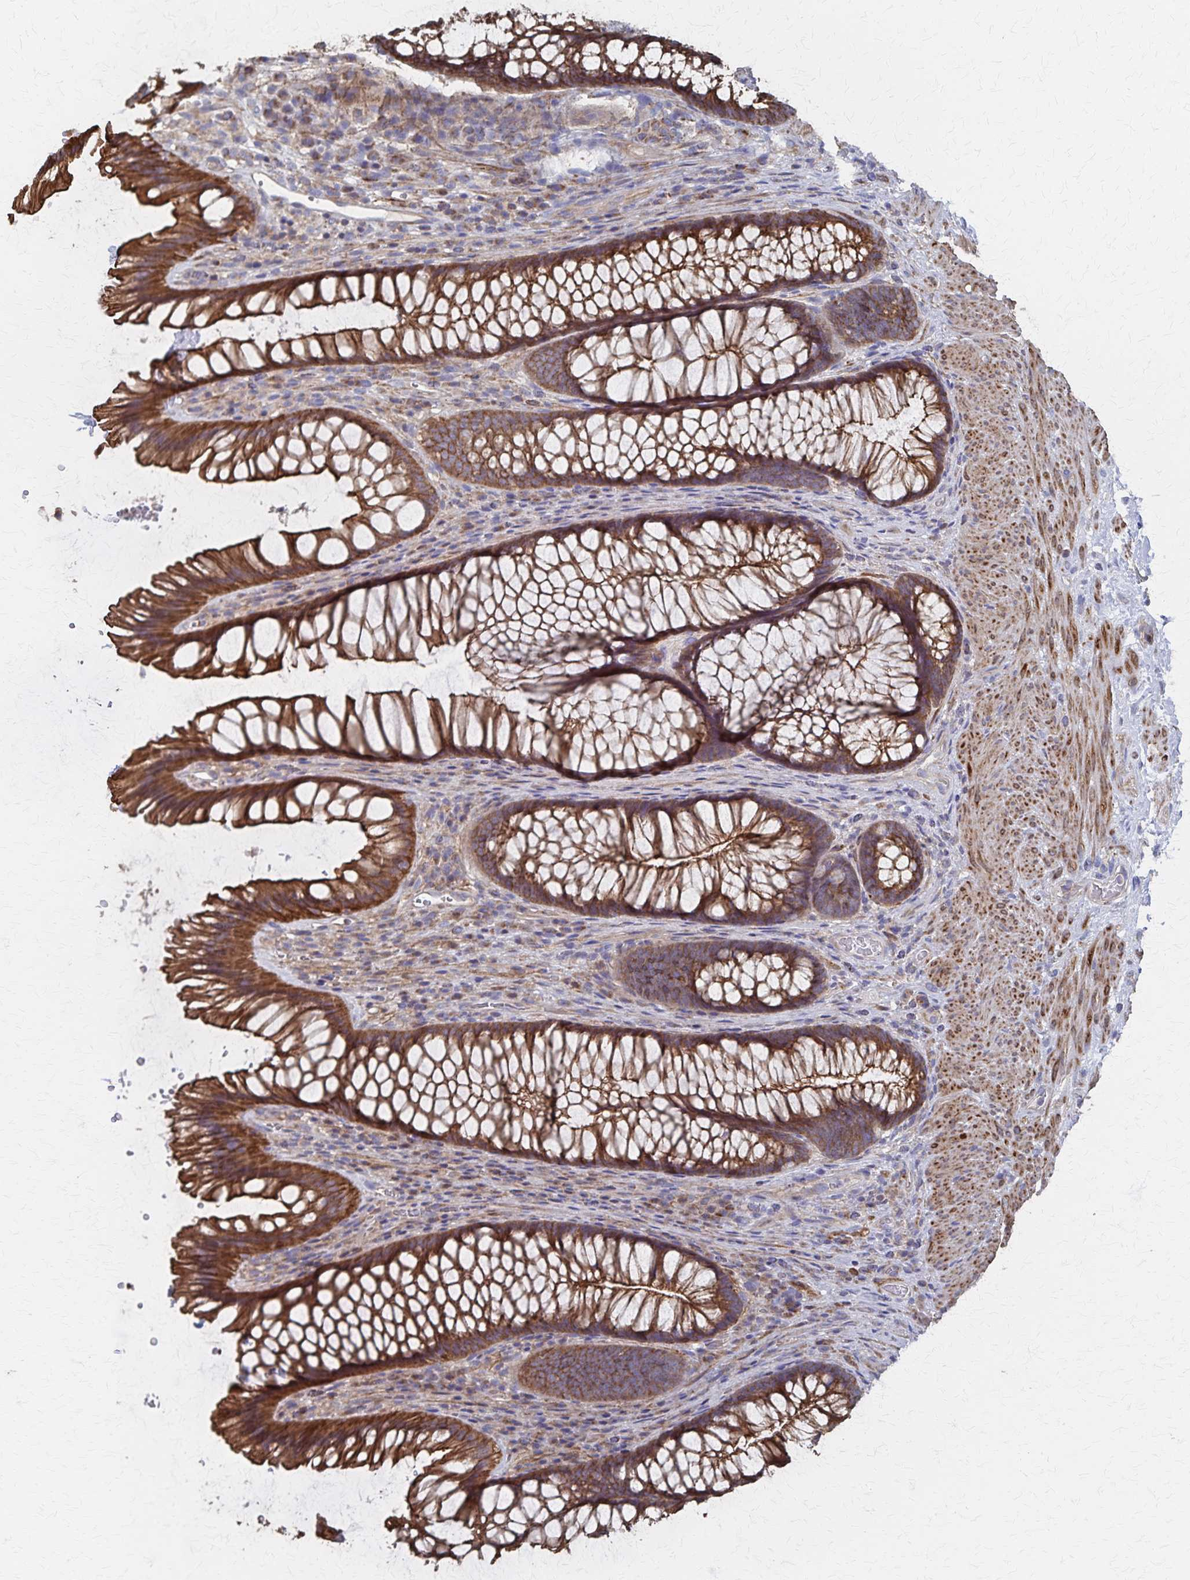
{"staining": {"intensity": "strong", "quantity": ">75%", "location": "cytoplasmic/membranous"}, "tissue": "rectum", "cell_type": "Glandular cells", "image_type": "normal", "snomed": [{"axis": "morphology", "description": "Normal tissue, NOS"}, {"axis": "topography", "description": "Rectum"}], "caption": "Benign rectum displays strong cytoplasmic/membranous staining in about >75% of glandular cells (DAB (3,3'-diaminobenzidine) IHC with brightfield microscopy, high magnification)..", "gene": "PGAP2", "patient": {"sex": "male", "age": 53}}